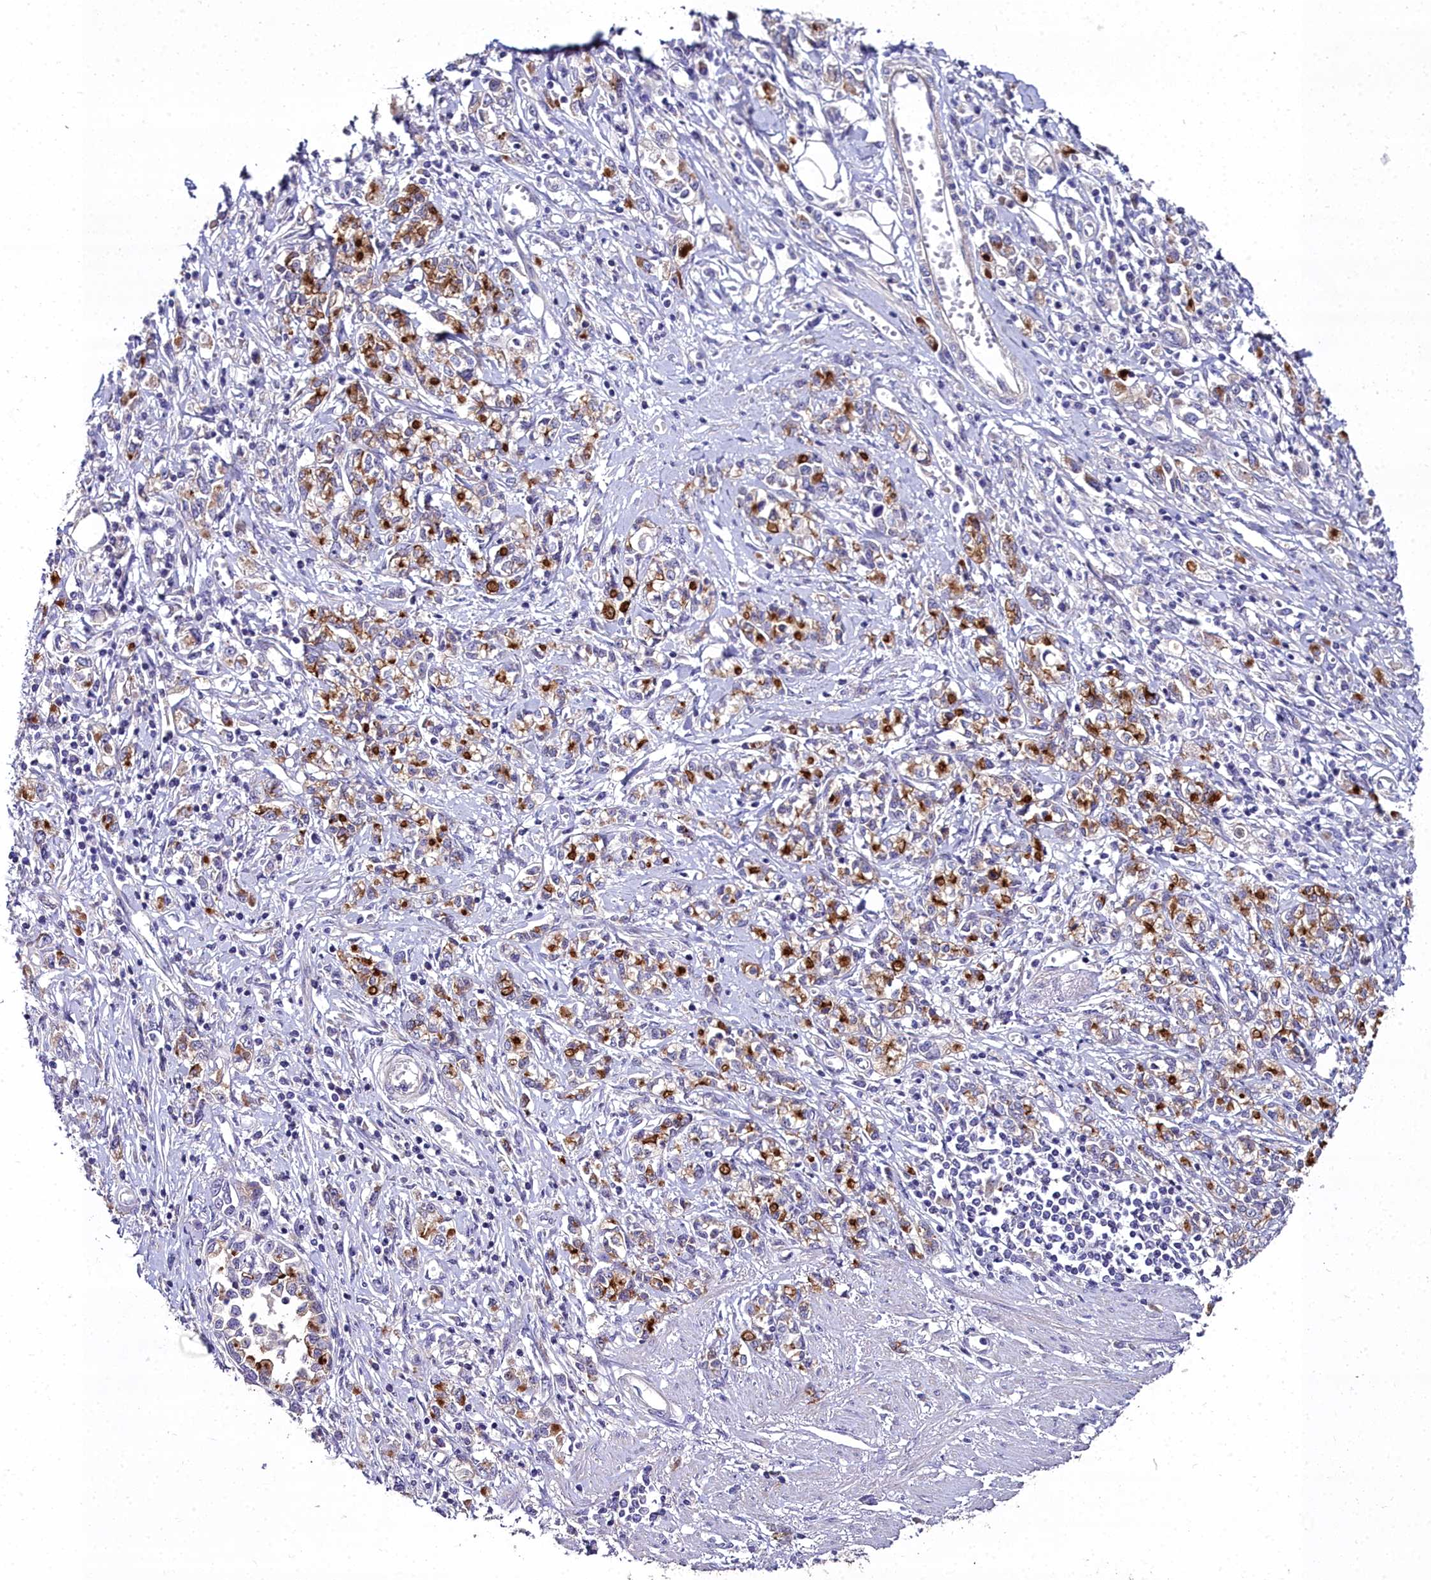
{"staining": {"intensity": "moderate", "quantity": "25%-75%", "location": "cytoplasmic/membranous"}, "tissue": "stomach cancer", "cell_type": "Tumor cells", "image_type": "cancer", "snomed": [{"axis": "morphology", "description": "Adenocarcinoma, NOS"}, {"axis": "topography", "description": "Stomach"}], "caption": "Brown immunohistochemical staining in stomach adenocarcinoma exhibits moderate cytoplasmic/membranous staining in about 25%-75% of tumor cells. The staining was performed using DAB (3,3'-diaminobenzidine) to visualize the protein expression in brown, while the nuclei were stained in blue with hematoxylin (Magnification: 20x).", "gene": "NT5M", "patient": {"sex": "female", "age": 76}}